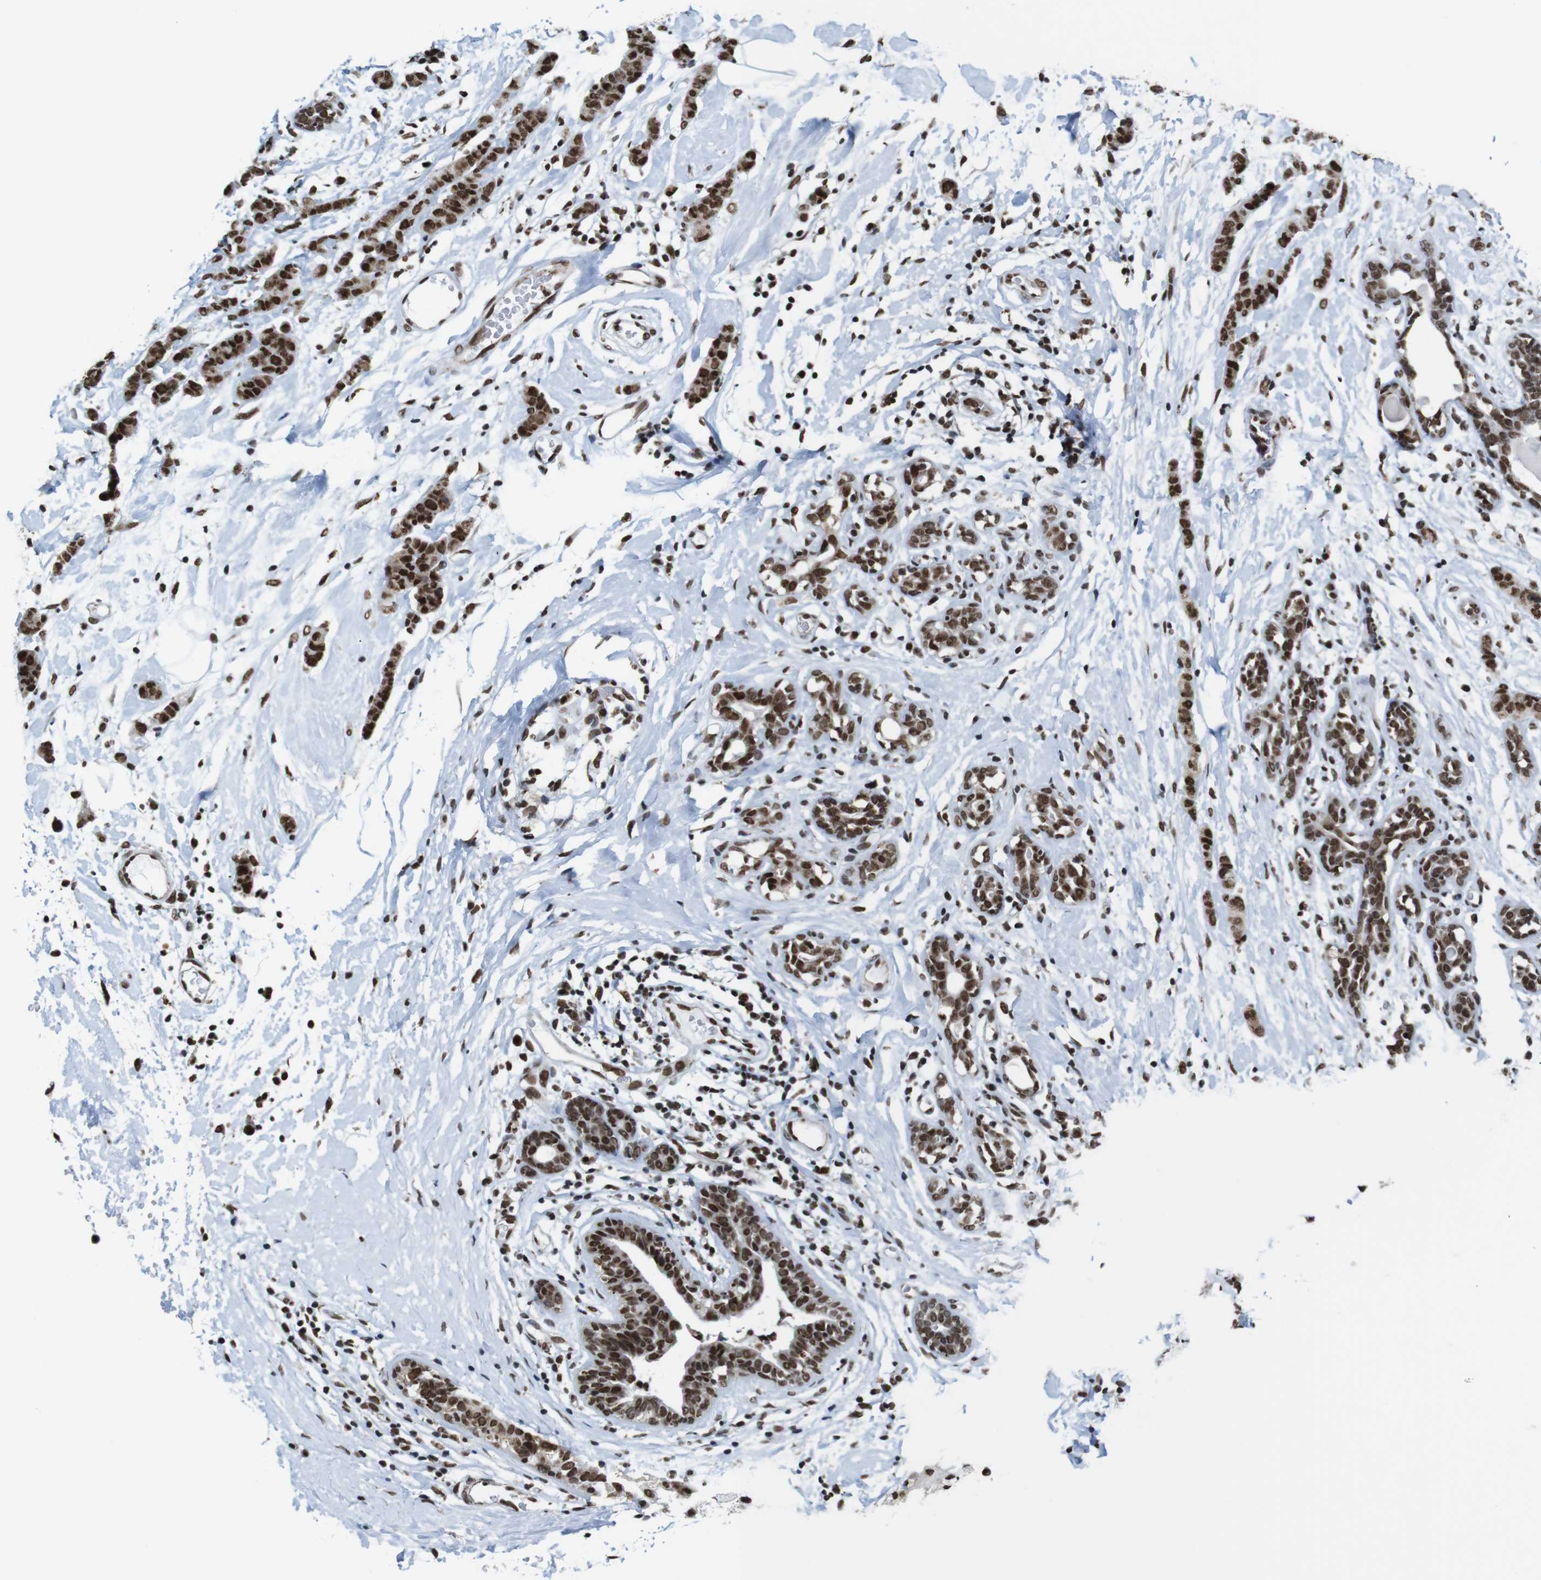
{"staining": {"intensity": "strong", "quantity": ">75%", "location": "nuclear"}, "tissue": "breast cancer", "cell_type": "Tumor cells", "image_type": "cancer", "snomed": [{"axis": "morphology", "description": "Normal tissue, NOS"}, {"axis": "morphology", "description": "Duct carcinoma"}, {"axis": "topography", "description": "Breast"}], "caption": "Human breast cancer (invasive ductal carcinoma) stained with a protein marker exhibits strong staining in tumor cells.", "gene": "ROMO1", "patient": {"sex": "female", "age": 40}}